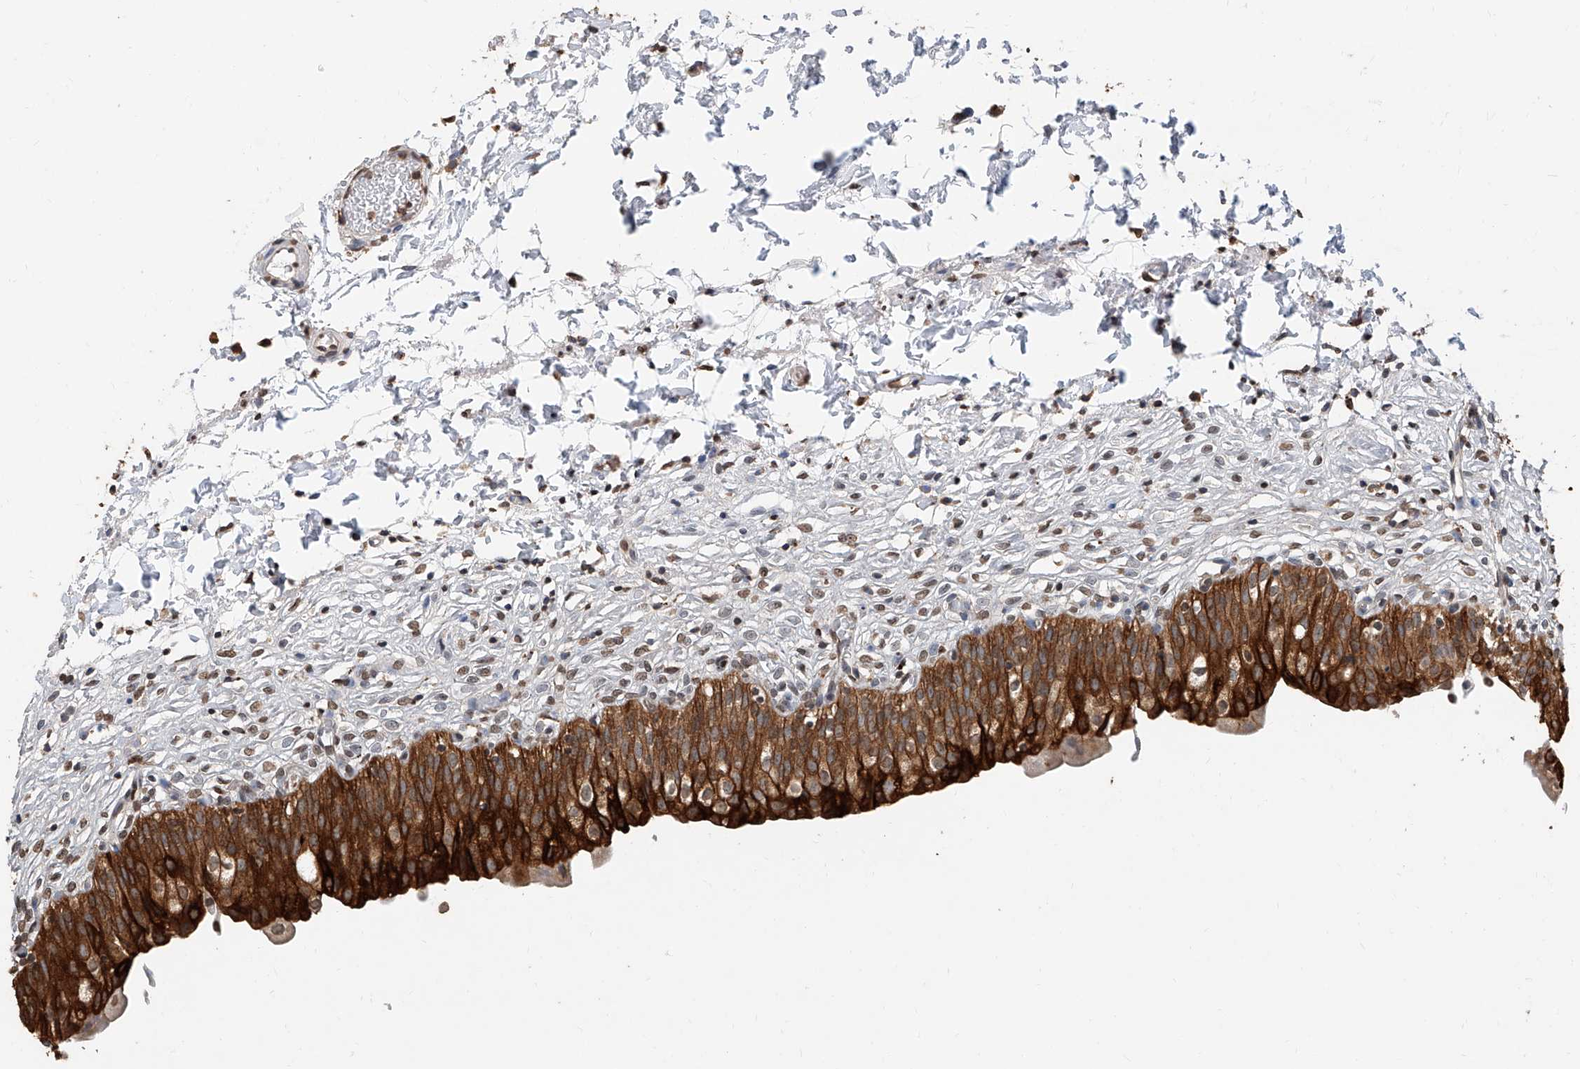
{"staining": {"intensity": "strong", "quantity": ">75%", "location": "cytoplasmic/membranous"}, "tissue": "urinary bladder", "cell_type": "Urothelial cells", "image_type": "normal", "snomed": [{"axis": "morphology", "description": "Normal tissue, NOS"}, {"axis": "topography", "description": "Urinary bladder"}], "caption": "Brown immunohistochemical staining in benign human urinary bladder shows strong cytoplasmic/membranous staining in approximately >75% of urothelial cells. (Stains: DAB in brown, nuclei in blue, Microscopy: brightfield microscopy at high magnification).", "gene": "RP9", "patient": {"sex": "male", "age": 55}}